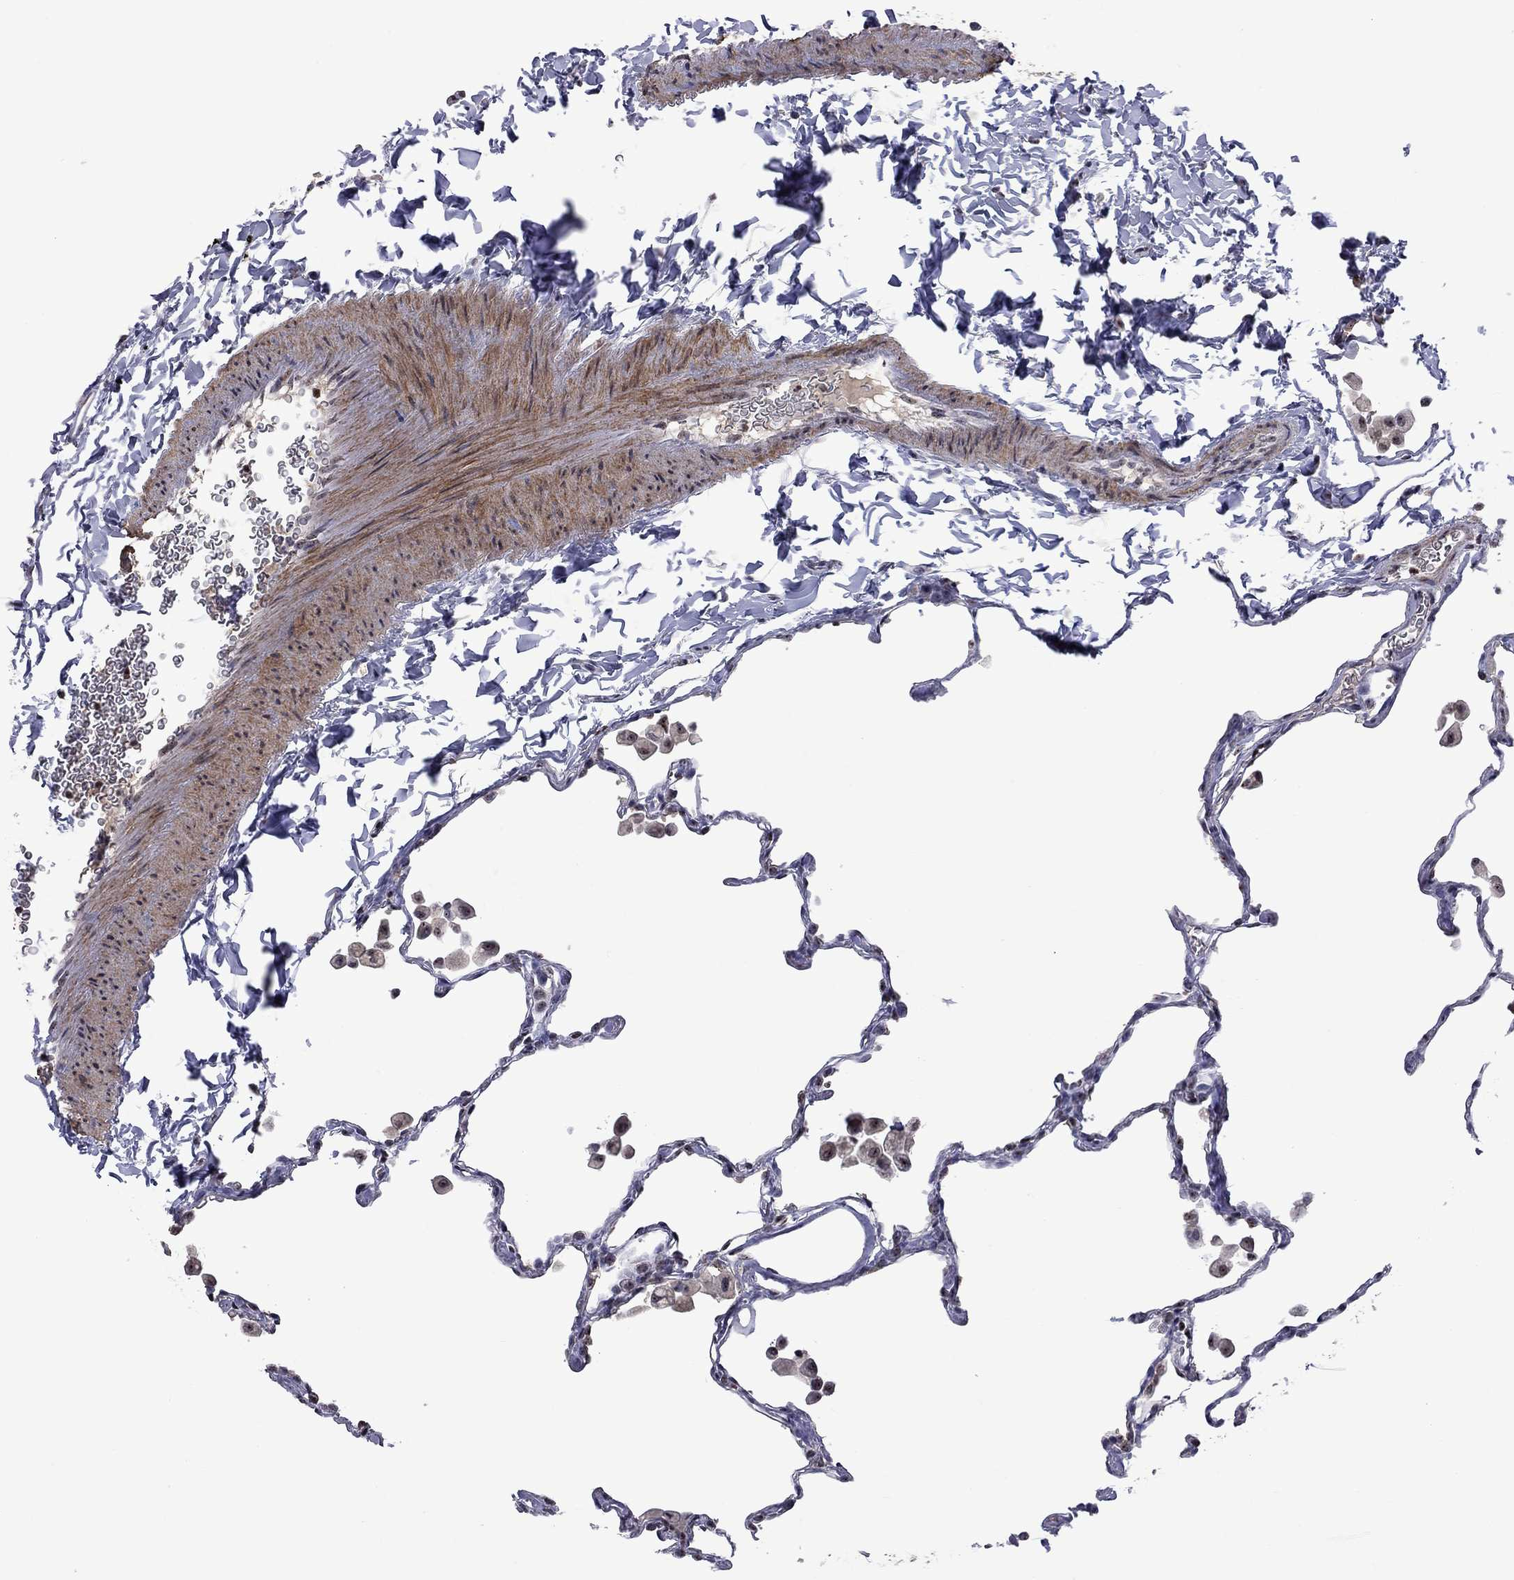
{"staining": {"intensity": "moderate", "quantity": "<25%", "location": "nuclear"}, "tissue": "lung", "cell_type": "Alveolar cells", "image_type": "normal", "snomed": [{"axis": "morphology", "description": "Normal tissue, NOS"}, {"axis": "topography", "description": "Lung"}], "caption": "Immunohistochemical staining of benign lung reveals <25% levels of moderate nuclear protein positivity in about <25% of alveolar cells. (brown staining indicates protein expression, while blue staining denotes nuclei).", "gene": "SPOUT1", "patient": {"sex": "female", "age": 47}}